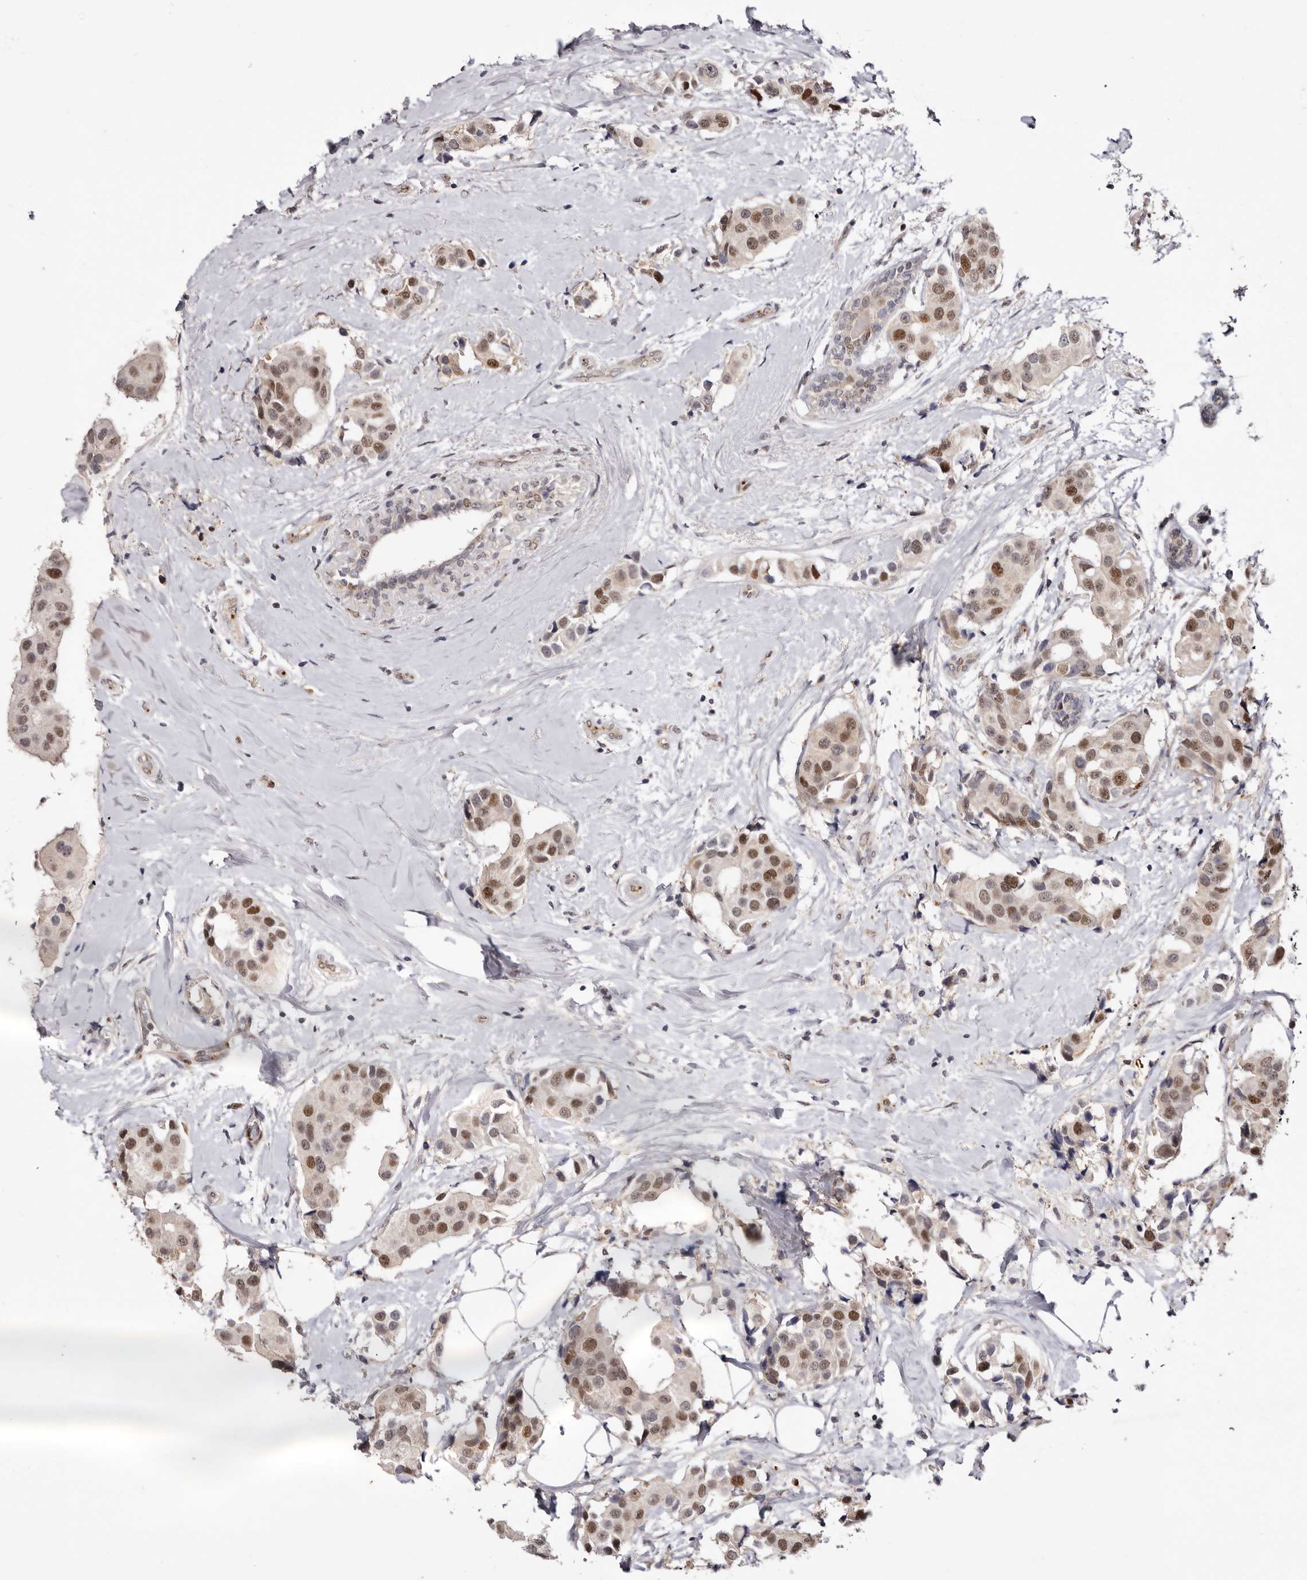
{"staining": {"intensity": "moderate", "quantity": ">75%", "location": "nuclear"}, "tissue": "breast cancer", "cell_type": "Tumor cells", "image_type": "cancer", "snomed": [{"axis": "morphology", "description": "Normal tissue, NOS"}, {"axis": "morphology", "description": "Duct carcinoma"}, {"axis": "topography", "description": "Breast"}], "caption": "The immunohistochemical stain labels moderate nuclear staining in tumor cells of invasive ductal carcinoma (breast) tissue.", "gene": "NOTCH1", "patient": {"sex": "female", "age": 39}}